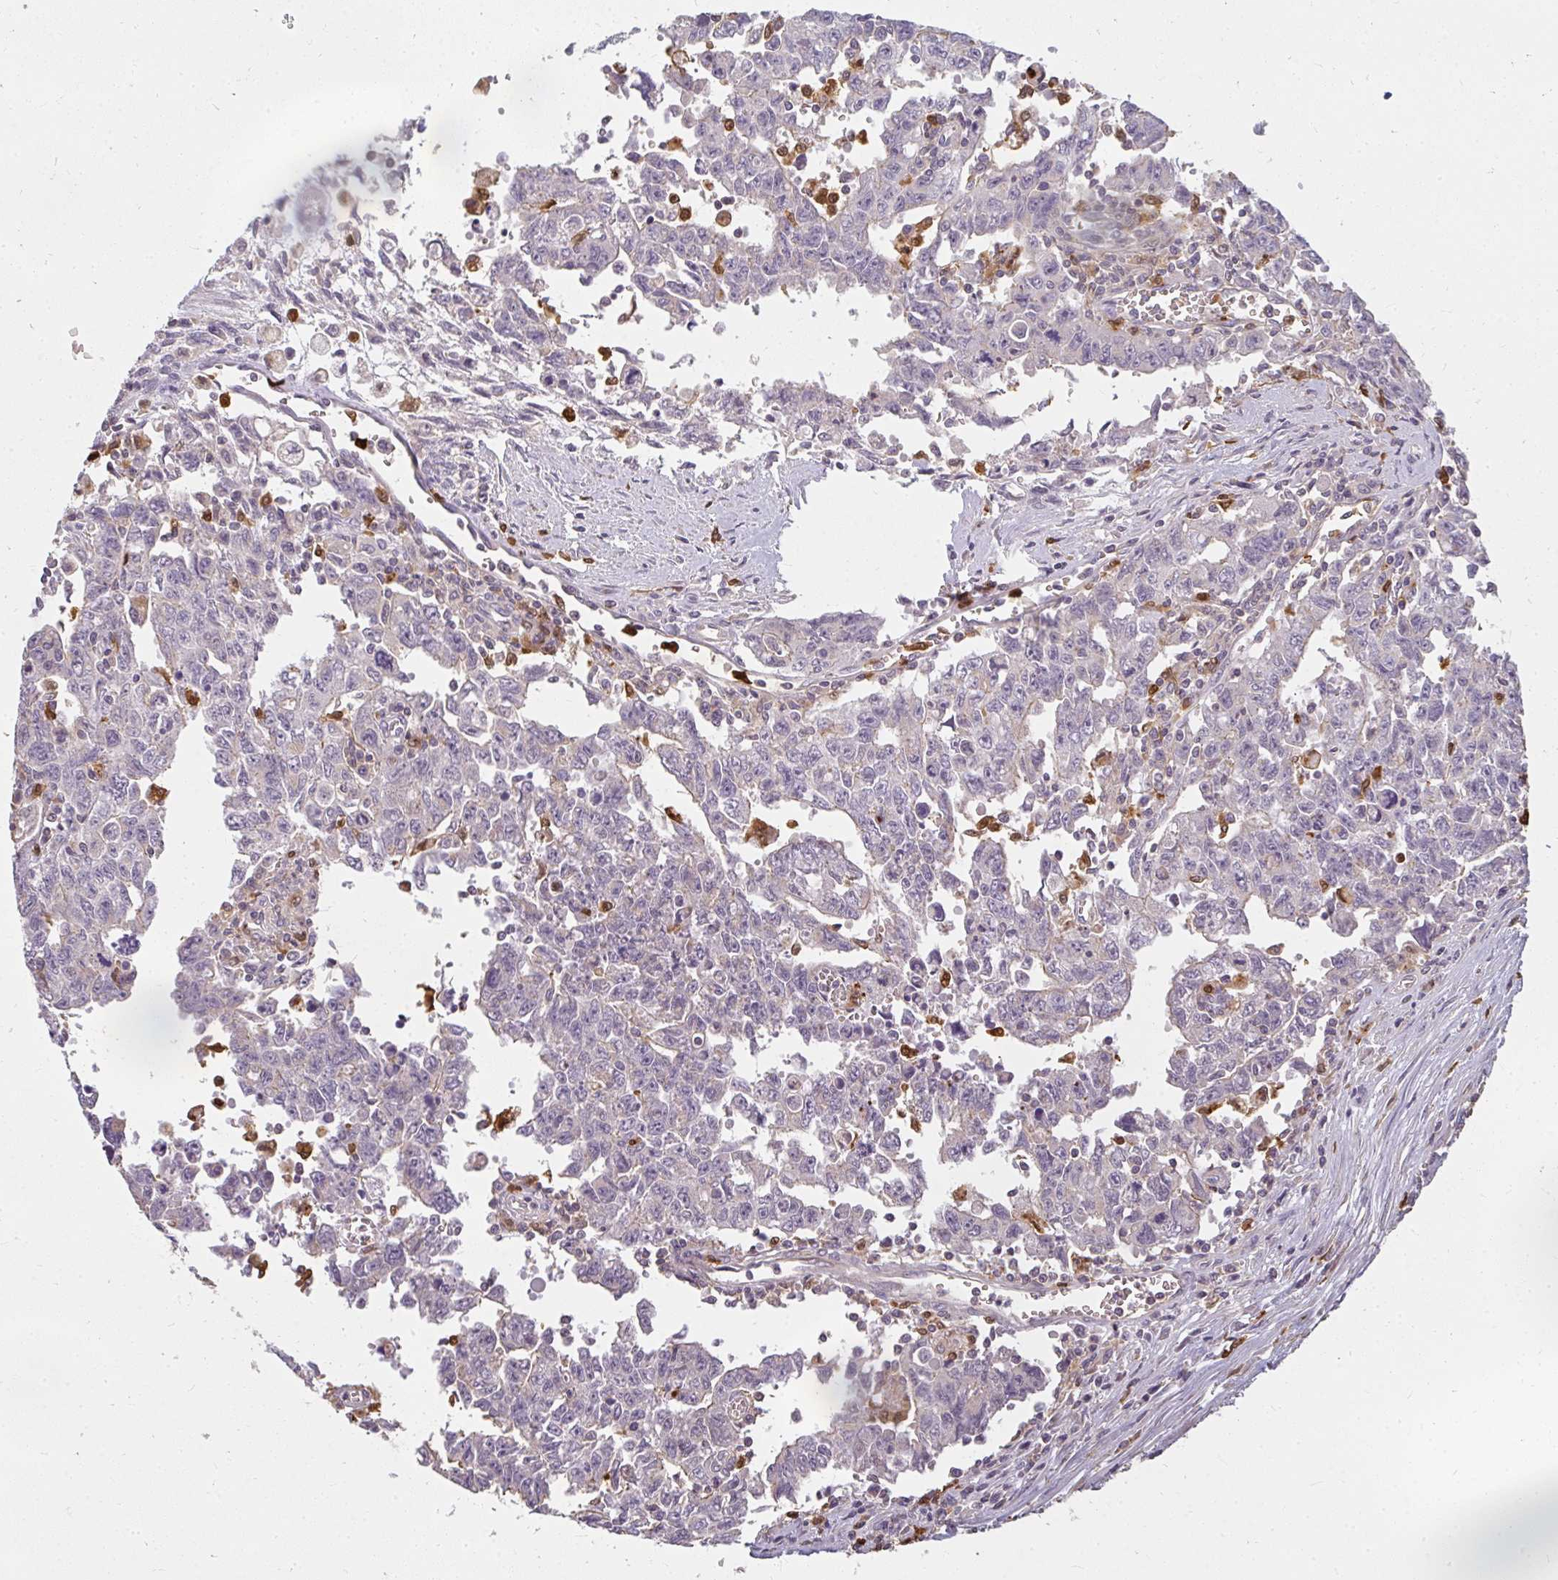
{"staining": {"intensity": "negative", "quantity": "none", "location": "none"}, "tissue": "testis cancer", "cell_type": "Tumor cells", "image_type": "cancer", "snomed": [{"axis": "morphology", "description": "Carcinoma, Embryonal, NOS"}, {"axis": "topography", "description": "Testis"}], "caption": "IHC micrograph of neoplastic tissue: human testis embryonal carcinoma stained with DAB (3,3'-diaminobenzidine) shows no significant protein expression in tumor cells.", "gene": "CNTRL", "patient": {"sex": "male", "age": 24}}